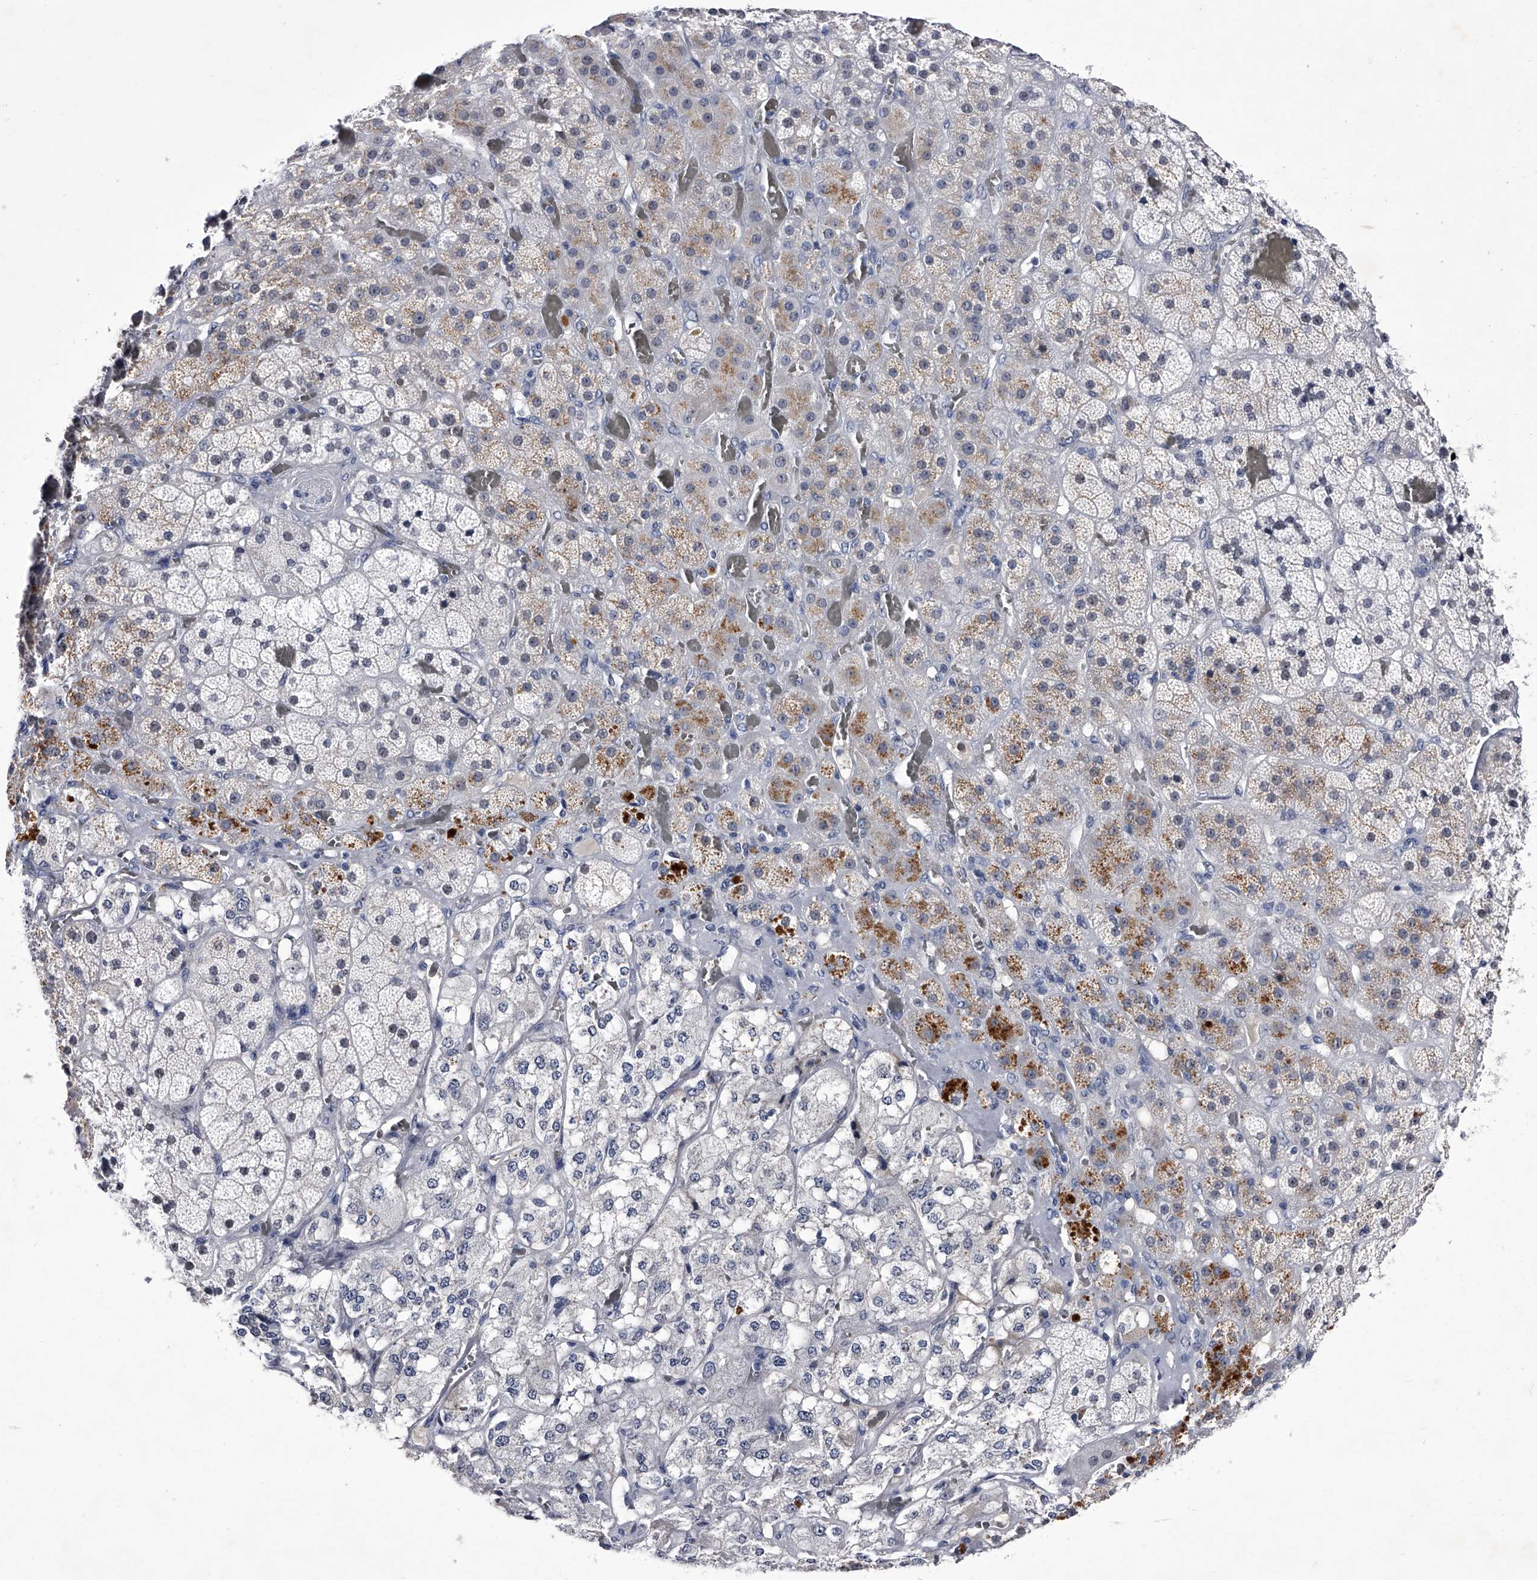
{"staining": {"intensity": "moderate", "quantity": "<25%", "location": "cytoplasmic/membranous"}, "tissue": "adrenal gland", "cell_type": "Glandular cells", "image_type": "normal", "snomed": [{"axis": "morphology", "description": "Normal tissue, NOS"}, {"axis": "topography", "description": "Adrenal gland"}], "caption": "Adrenal gland stained with immunohistochemistry shows moderate cytoplasmic/membranous staining in approximately <25% of glandular cells. The staining was performed using DAB, with brown indicating positive protein expression. Nuclei are stained blue with hematoxylin.", "gene": "CRISP2", "patient": {"sex": "male", "age": 57}}